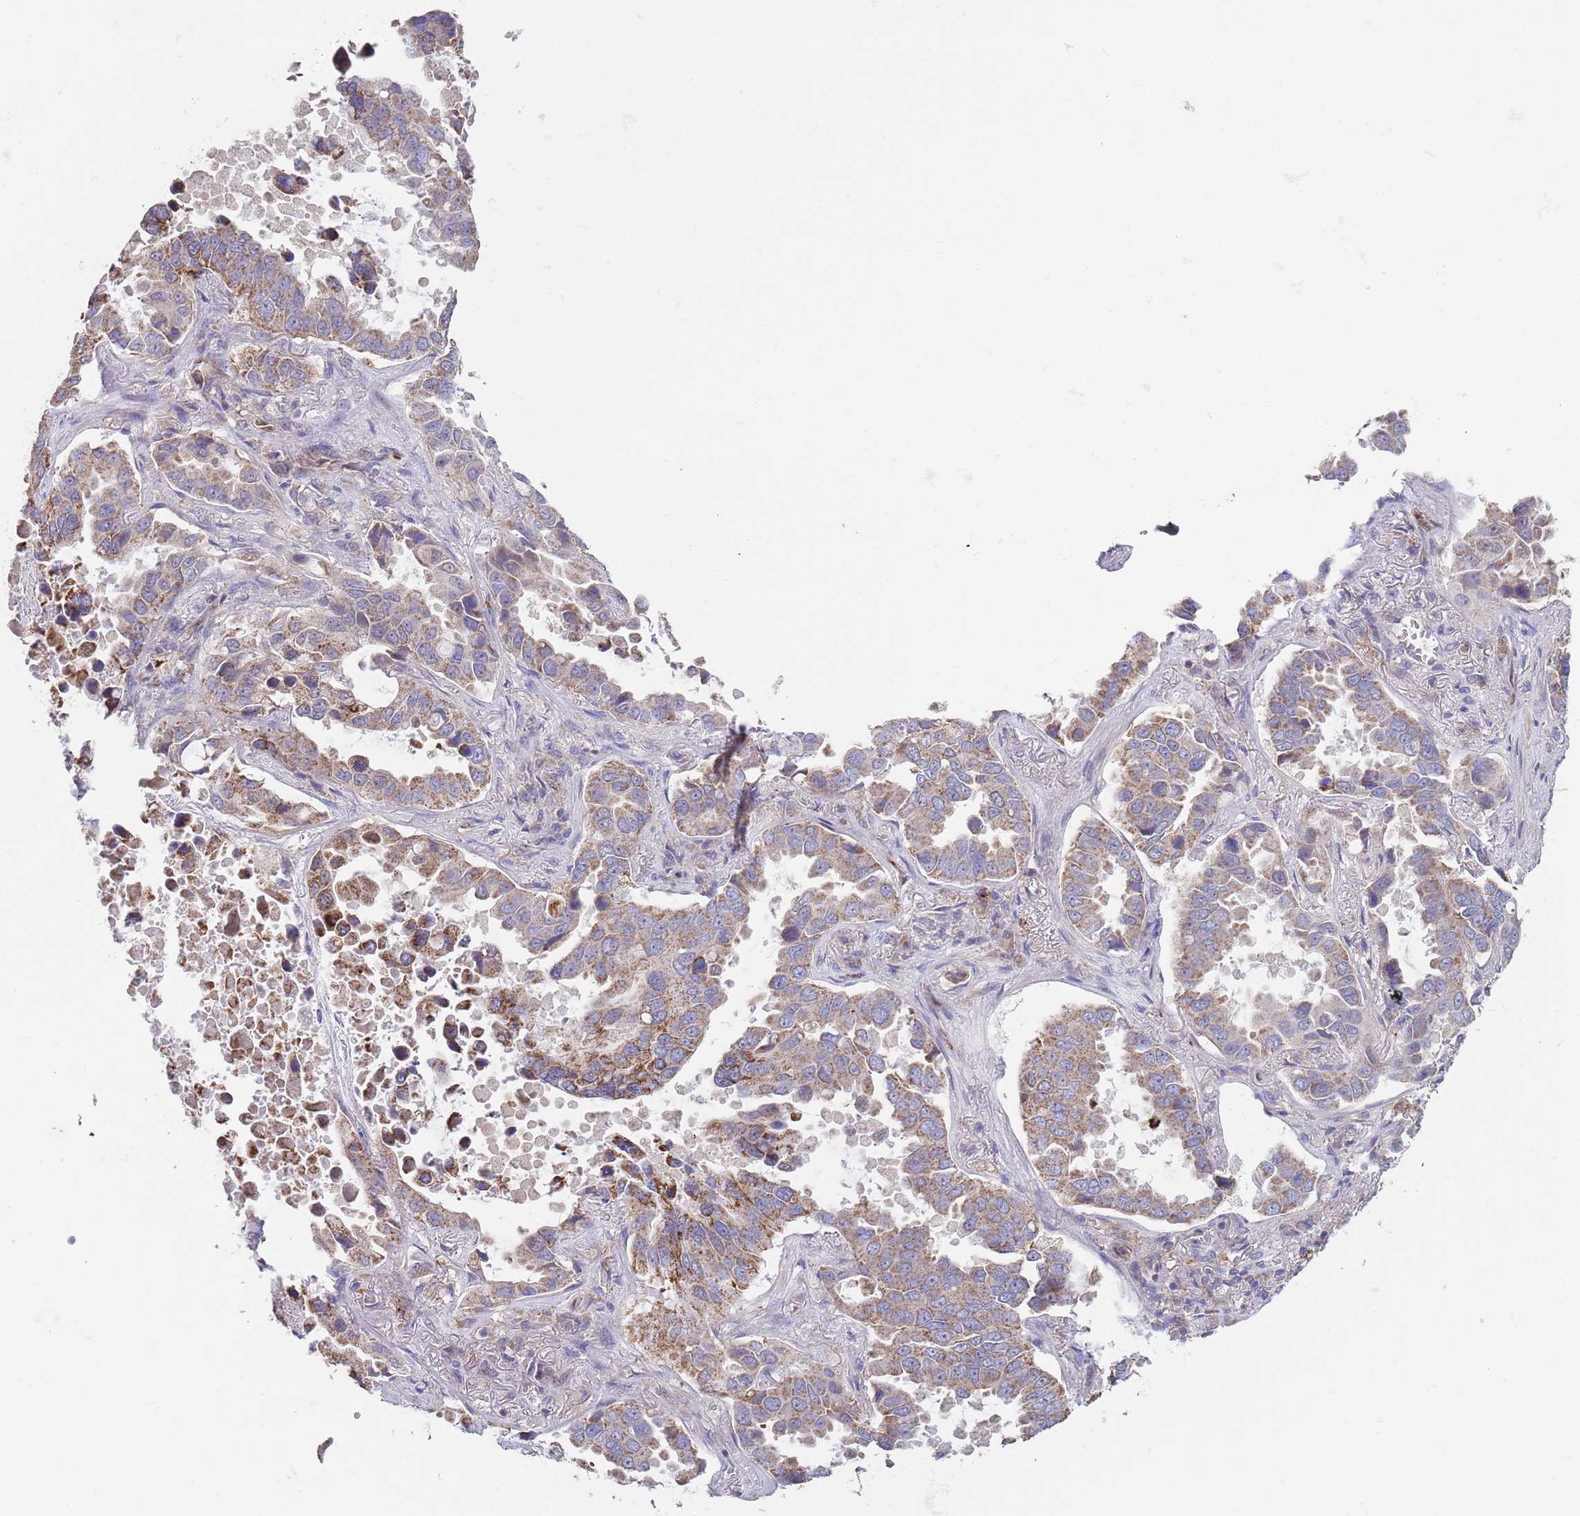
{"staining": {"intensity": "moderate", "quantity": "25%-75%", "location": "cytoplasmic/membranous"}, "tissue": "lung cancer", "cell_type": "Tumor cells", "image_type": "cancer", "snomed": [{"axis": "morphology", "description": "Adenocarcinoma, NOS"}, {"axis": "topography", "description": "Lung"}], "caption": "Moderate cytoplasmic/membranous protein positivity is appreciated in about 25%-75% of tumor cells in lung cancer.", "gene": "DDT", "patient": {"sex": "male", "age": 64}}